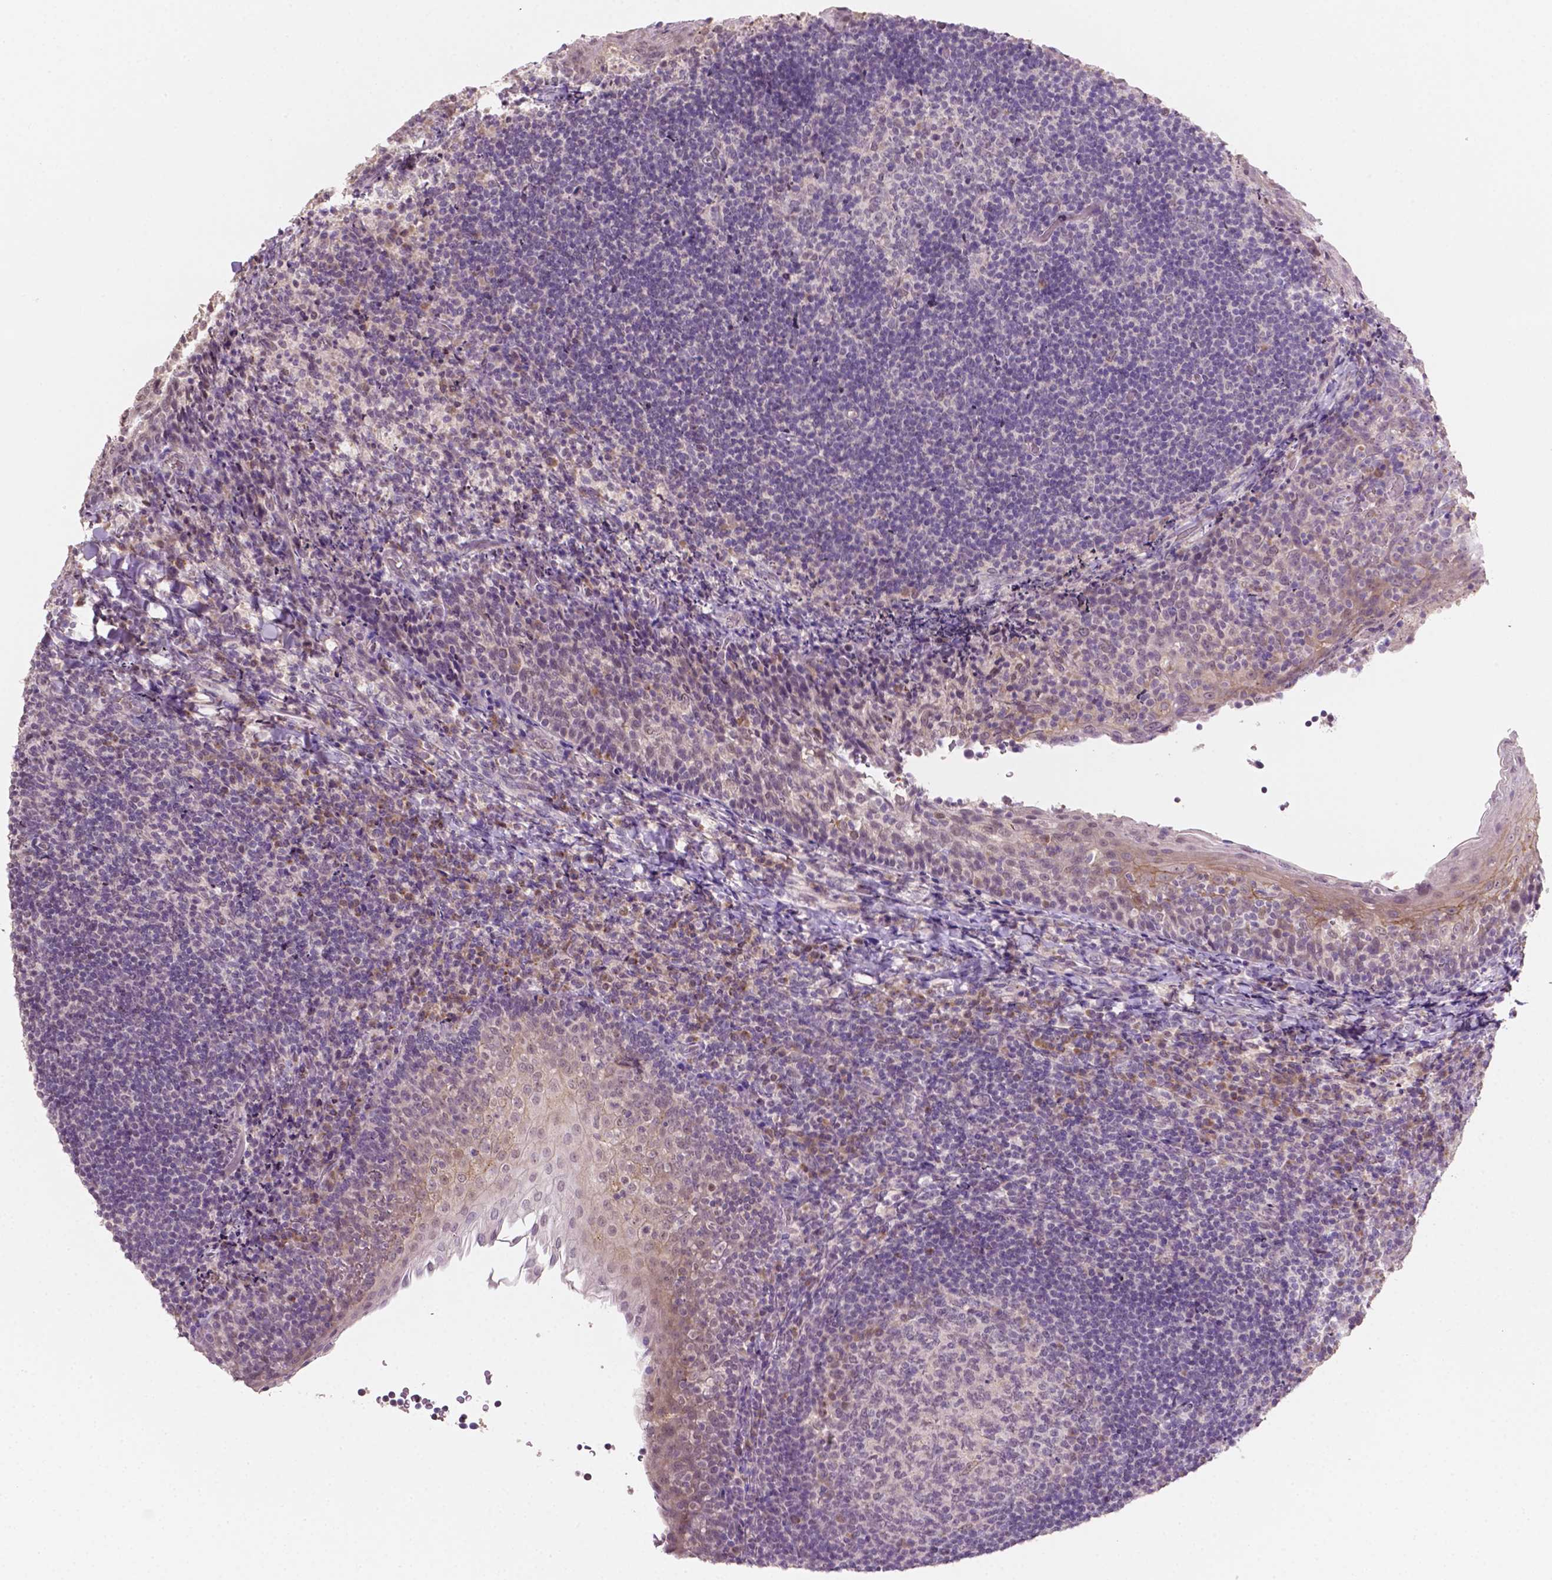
{"staining": {"intensity": "negative", "quantity": "none", "location": "none"}, "tissue": "tonsil", "cell_type": "Germinal center cells", "image_type": "normal", "snomed": [{"axis": "morphology", "description": "Normal tissue, NOS"}, {"axis": "topography", "description": "Tonsil"}], "caption": "Germinal center cells are negative for brown protein staining in unremarkable tonsil. (Immunohistochemistry (ihc), brightfield microscopy, high magnification).", "gene": "SHLD3", "patient": {"sex": "female", "age": 10}}